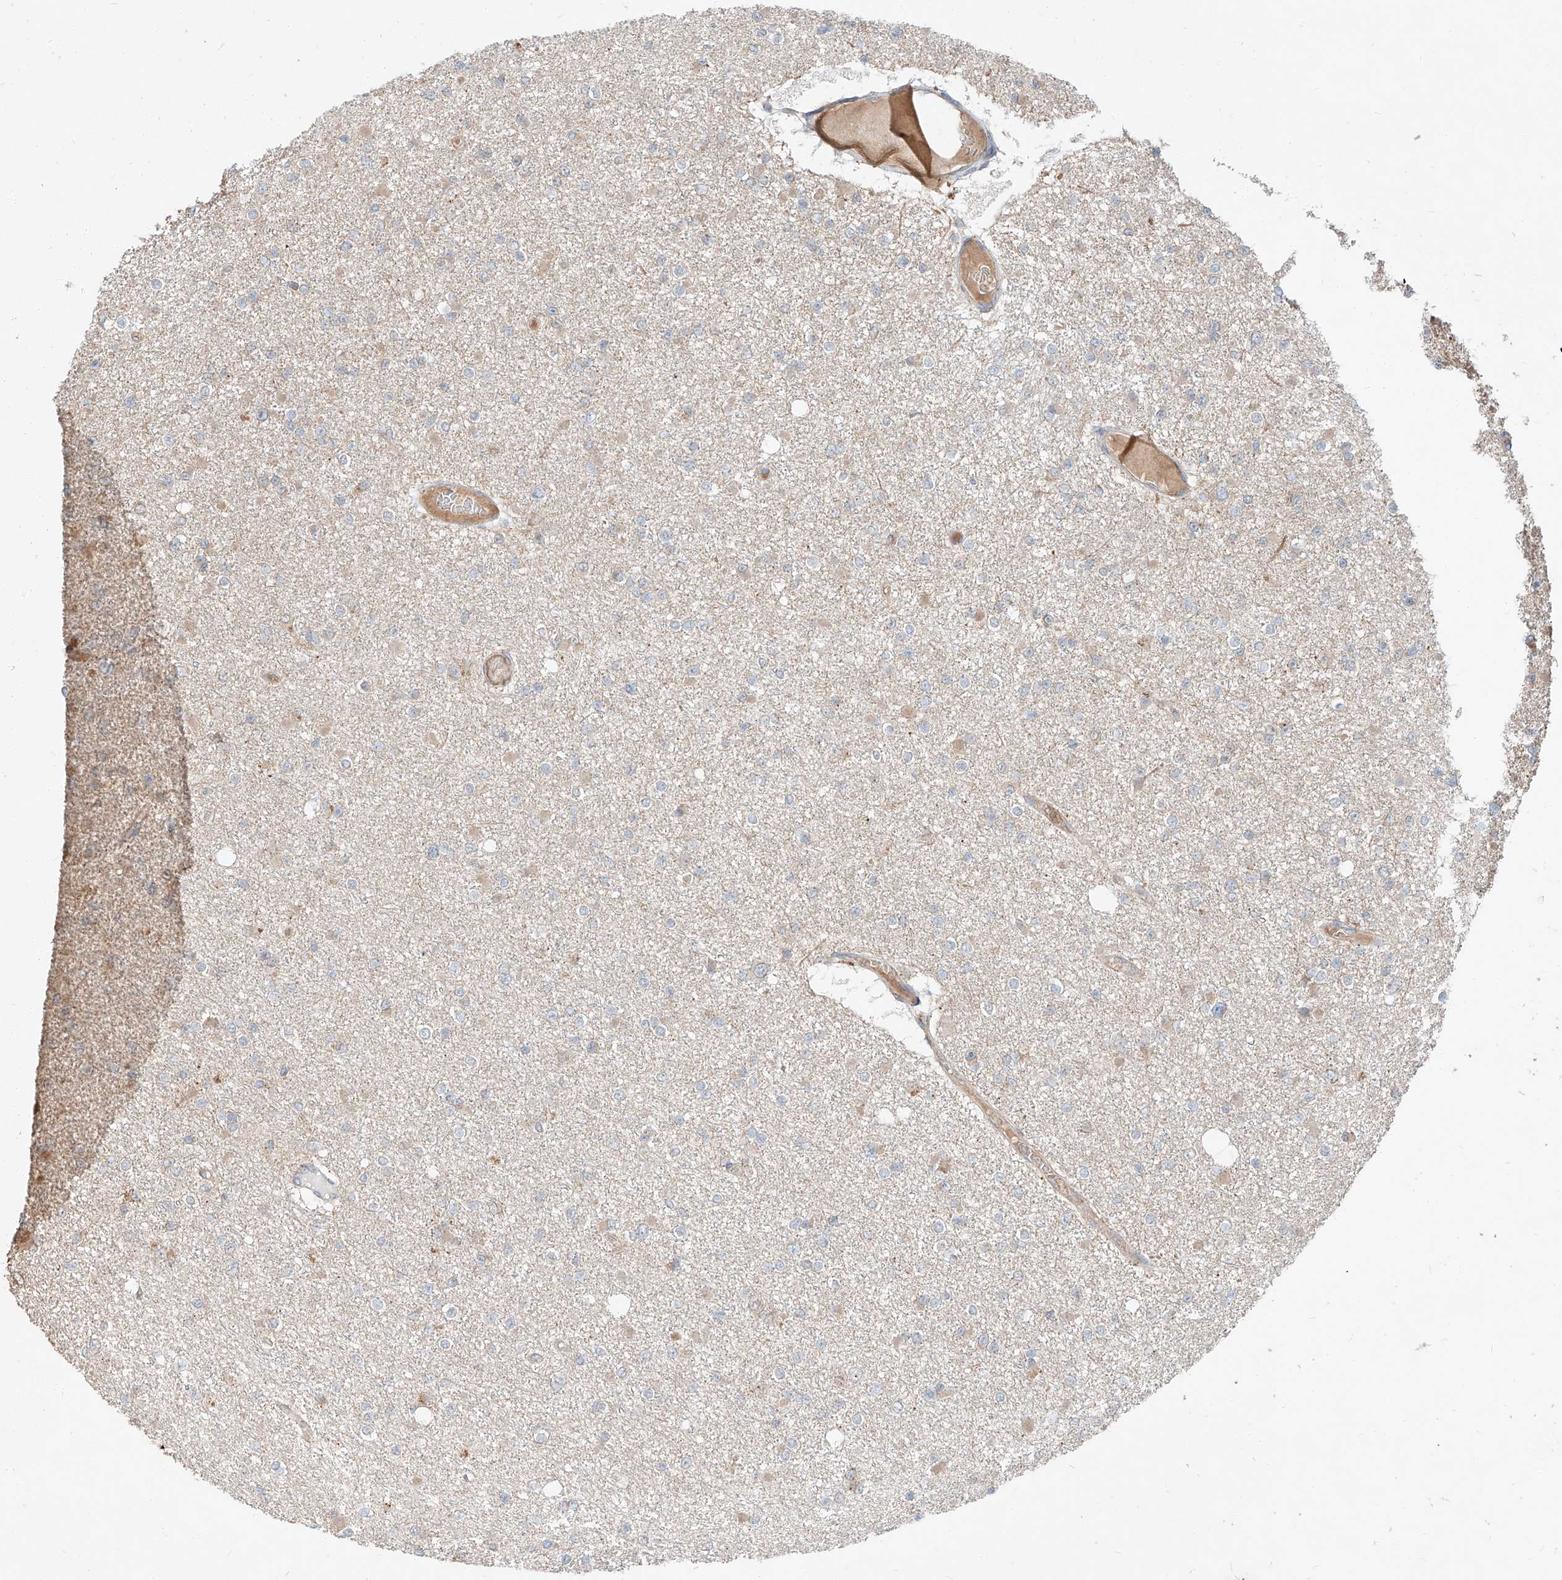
{"staining": {"intensity": "negative", "quantity": "none", "location": "none"}, "tissue": "glioma", "cell_type": "Tumor cells", "image_type": "cancer", "snomed": [{"axis": "morphology", "description": "Glioma, malignant, Low grade"}, {"axis": "topography", "description": "Brain"}], "caption": "Tumor cells are negative for brown protein staining in glioma. (DAB immunohistochemistry with hematoxylin counter stain).", "gene": "STX19", "patient": {"sex": "female", "age": 22}}